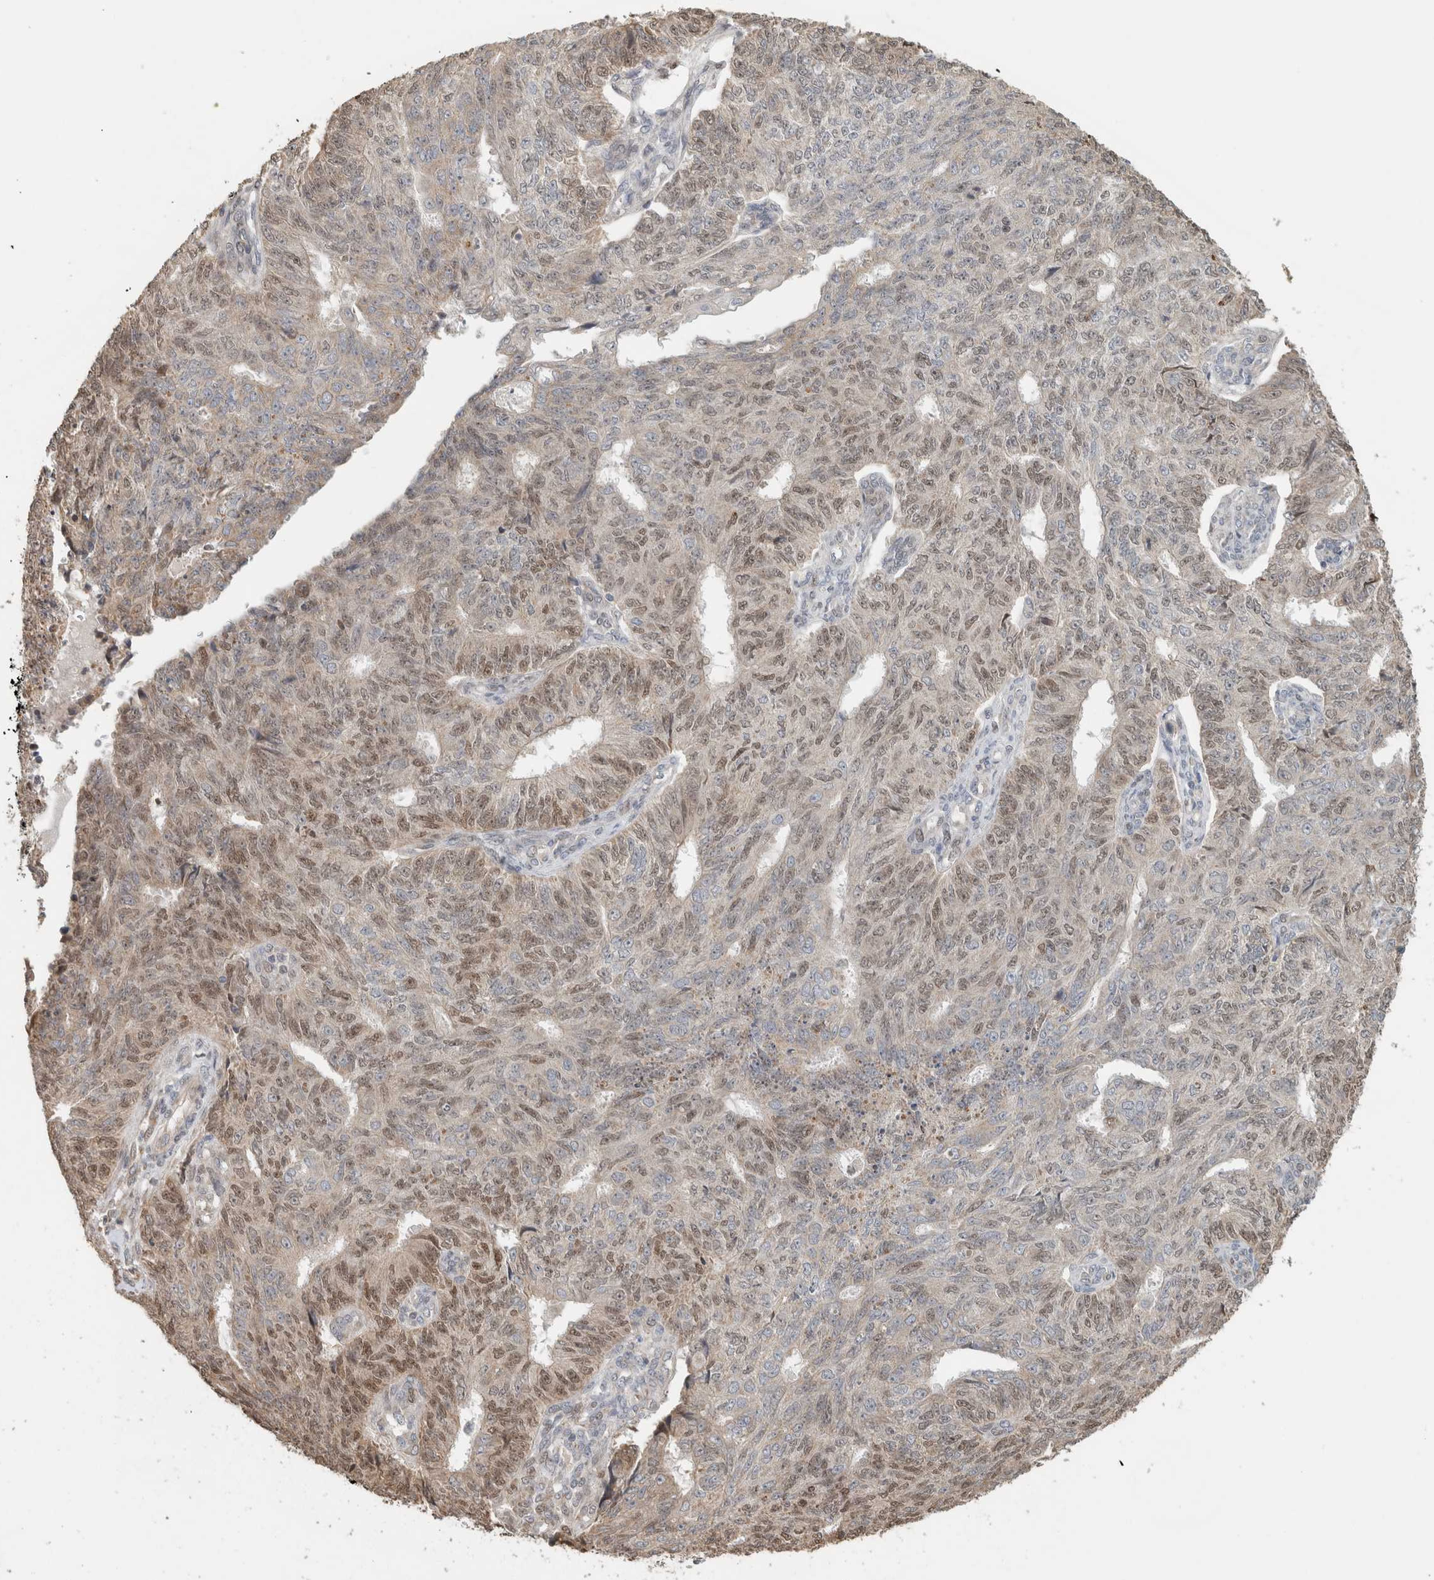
{"staining": {"intensity": "moderate", "quantity": "25%-75%", "location": "nuclear"}, "tissue": "endometrial cancer", "cell_type": "Tumor cells", "image_type": "cancer", "snomed": [{"axis": "morphology", "description": "Adenocarcinoma, NOS"}, {"axis": "topography", "description": "Endometrium"}], "caption": "Immunohistochemical staining of endometrial cancer displays moderate nuclear protein positivity in approximately 25%-75% of tumor cells.", "gene": "GINS4", "patient": {"sex": "female", "age": 32}}